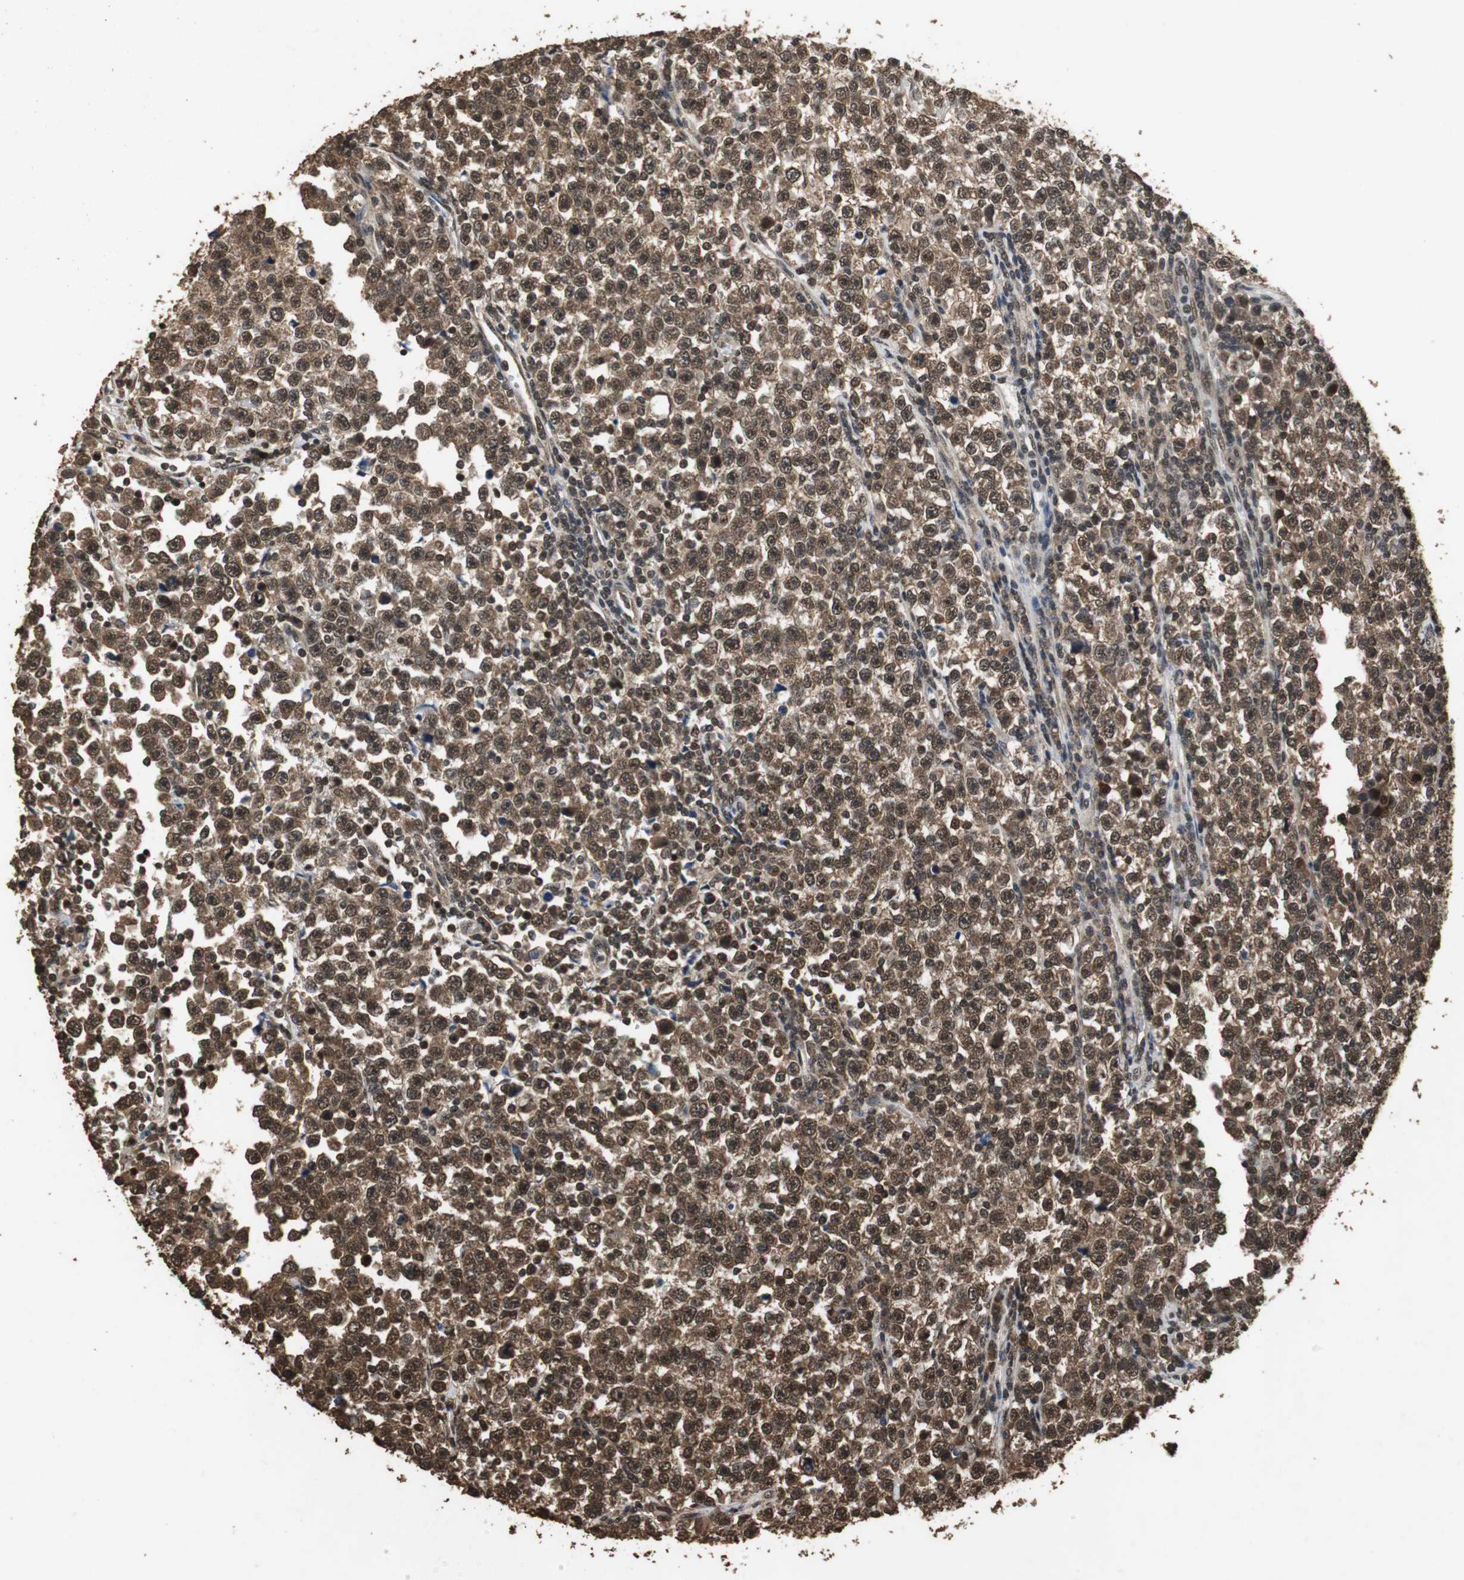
{"staining": {"intensity": "strong", "quantity": ">75%", "location": "cytoplasmic/membranous,nuclear"}, "tissue": "testis cancer", "cell_type": "Tumor cells", "image_type": "cancer", "snomed": [{"axis": "morphology", "description": "Seminoma, NOS"}, {"axis": "topography", "description": "Testis"}], "caption": "Protein expression analysis of human seminoma (testis) reveals strong cytoplasmic/membranous and nuclear positivity in approximately >75% of tumor cells. (brown staining indicates protein expression, while blue staining denotes nuclei).", "gene": "ZNF18", "patient": {"sex": "male", "age": 43}}